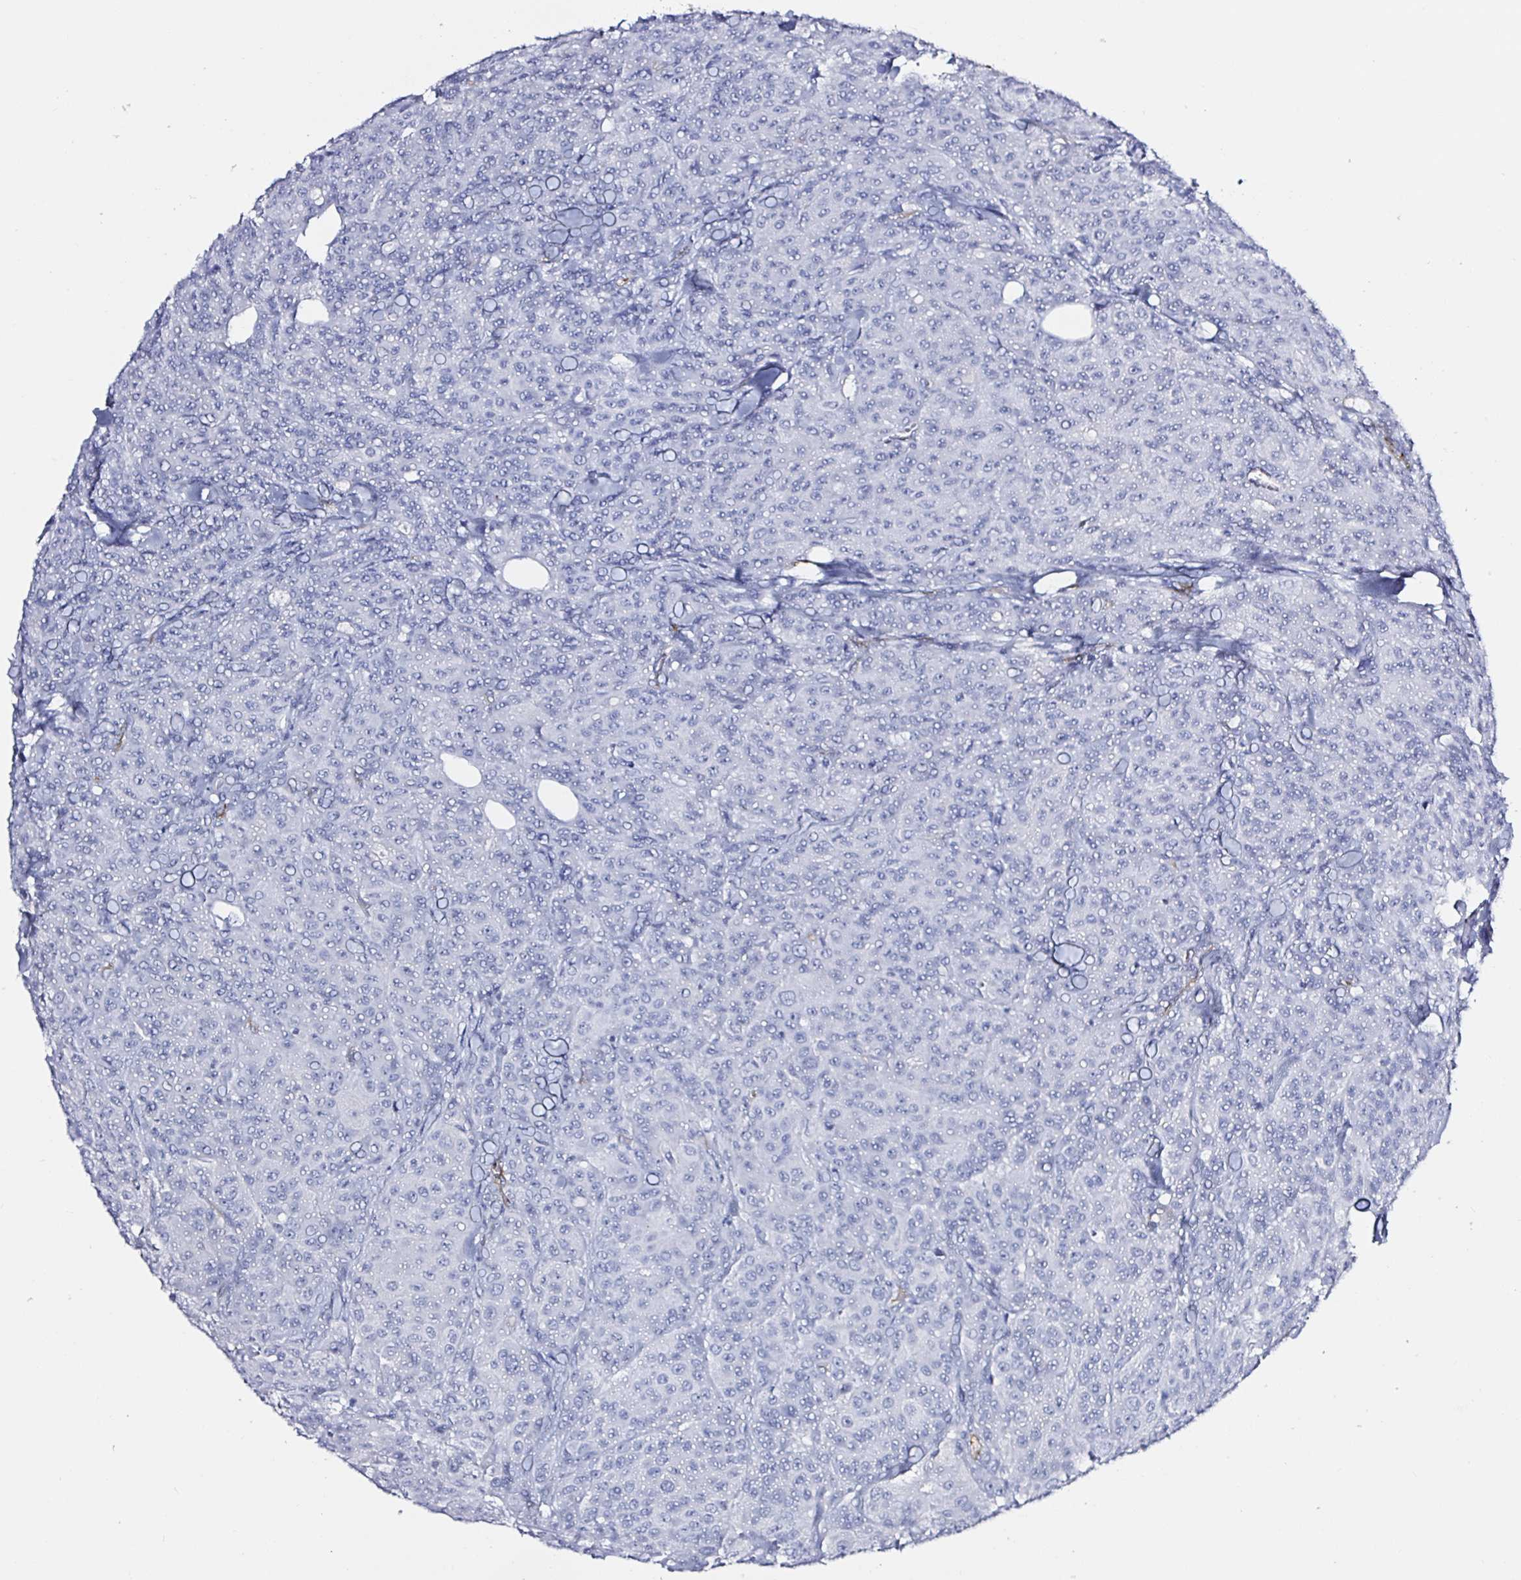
{"staining": {"intensity": "negative", "quantity": "none", "location": "none"}, "tissue": "breast cancer", "cell_type": "Tumor cells", "image_type": "cancer", "snomed": [{"axis": "morphology", "description": "Normal tissue, NOS"}, {"axis": "morphology", "description": "Duct carcinoma"}, {"axis": "topography", "description": "Breast"}], "caption": "The histopathology image shows no staining of tumor cells in breast cancer.", "gene": "ACSBG2", "patient": {"sex": "female", "age": 43}}